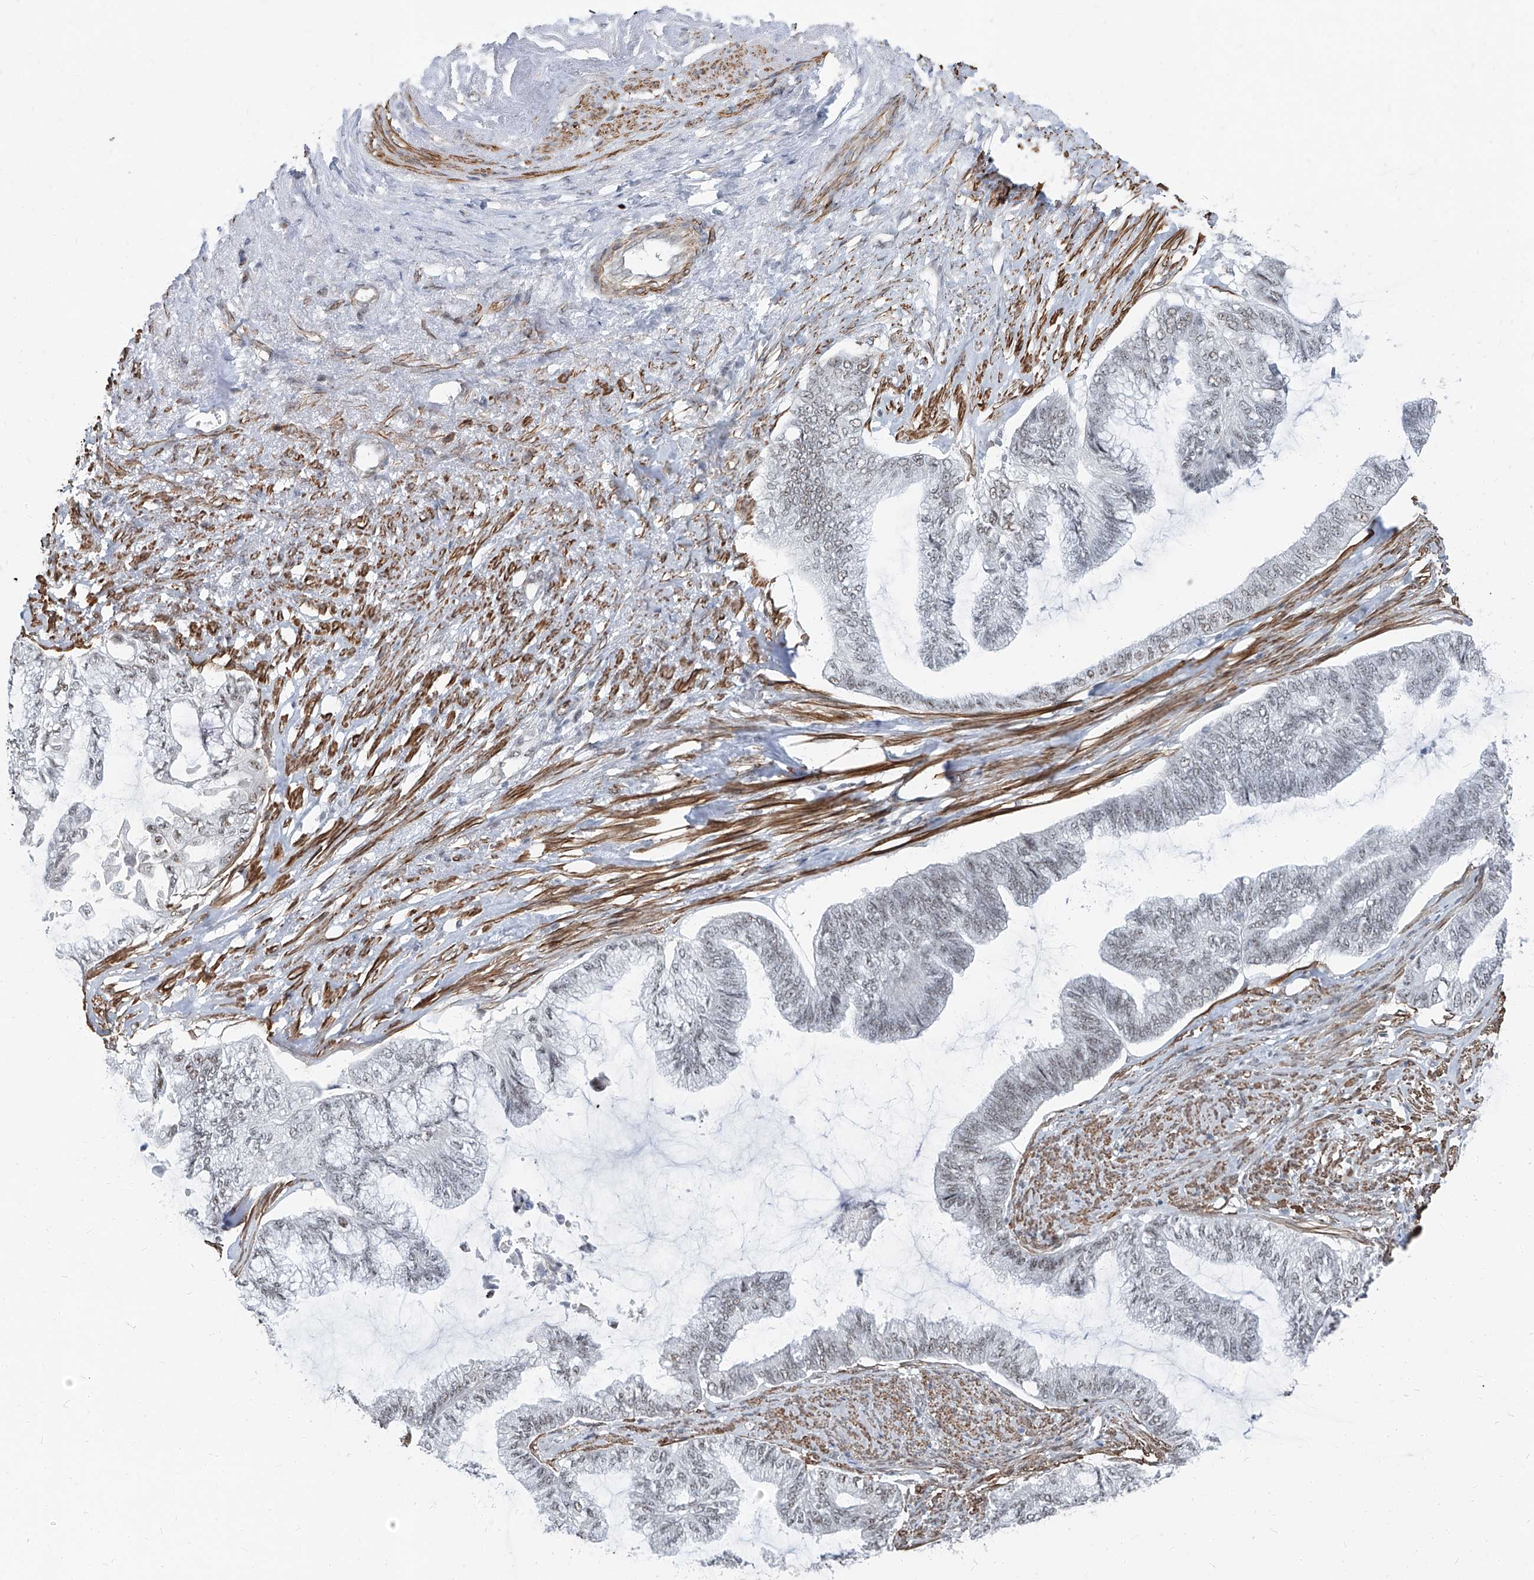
{"staining": {"intensity": "weak", "quantity": "<25%", "location": "nuclear"}, "tissue": "endometrial cancer", "cell_type": "Tumor cells", "image_type": "cancer", "snomed": [{"axis": "morphology", "description": "Adenocarcinoma, NOS"}, {"axis": "topography", "description": "Endometrium"}], "caption": "Endometrial cancer (adenocarcinoma) stained for a protein using IHC exhibits no expression tumor cells.", "gene": "TXLNB", "patient": {"sex": "female", "age": 86}}